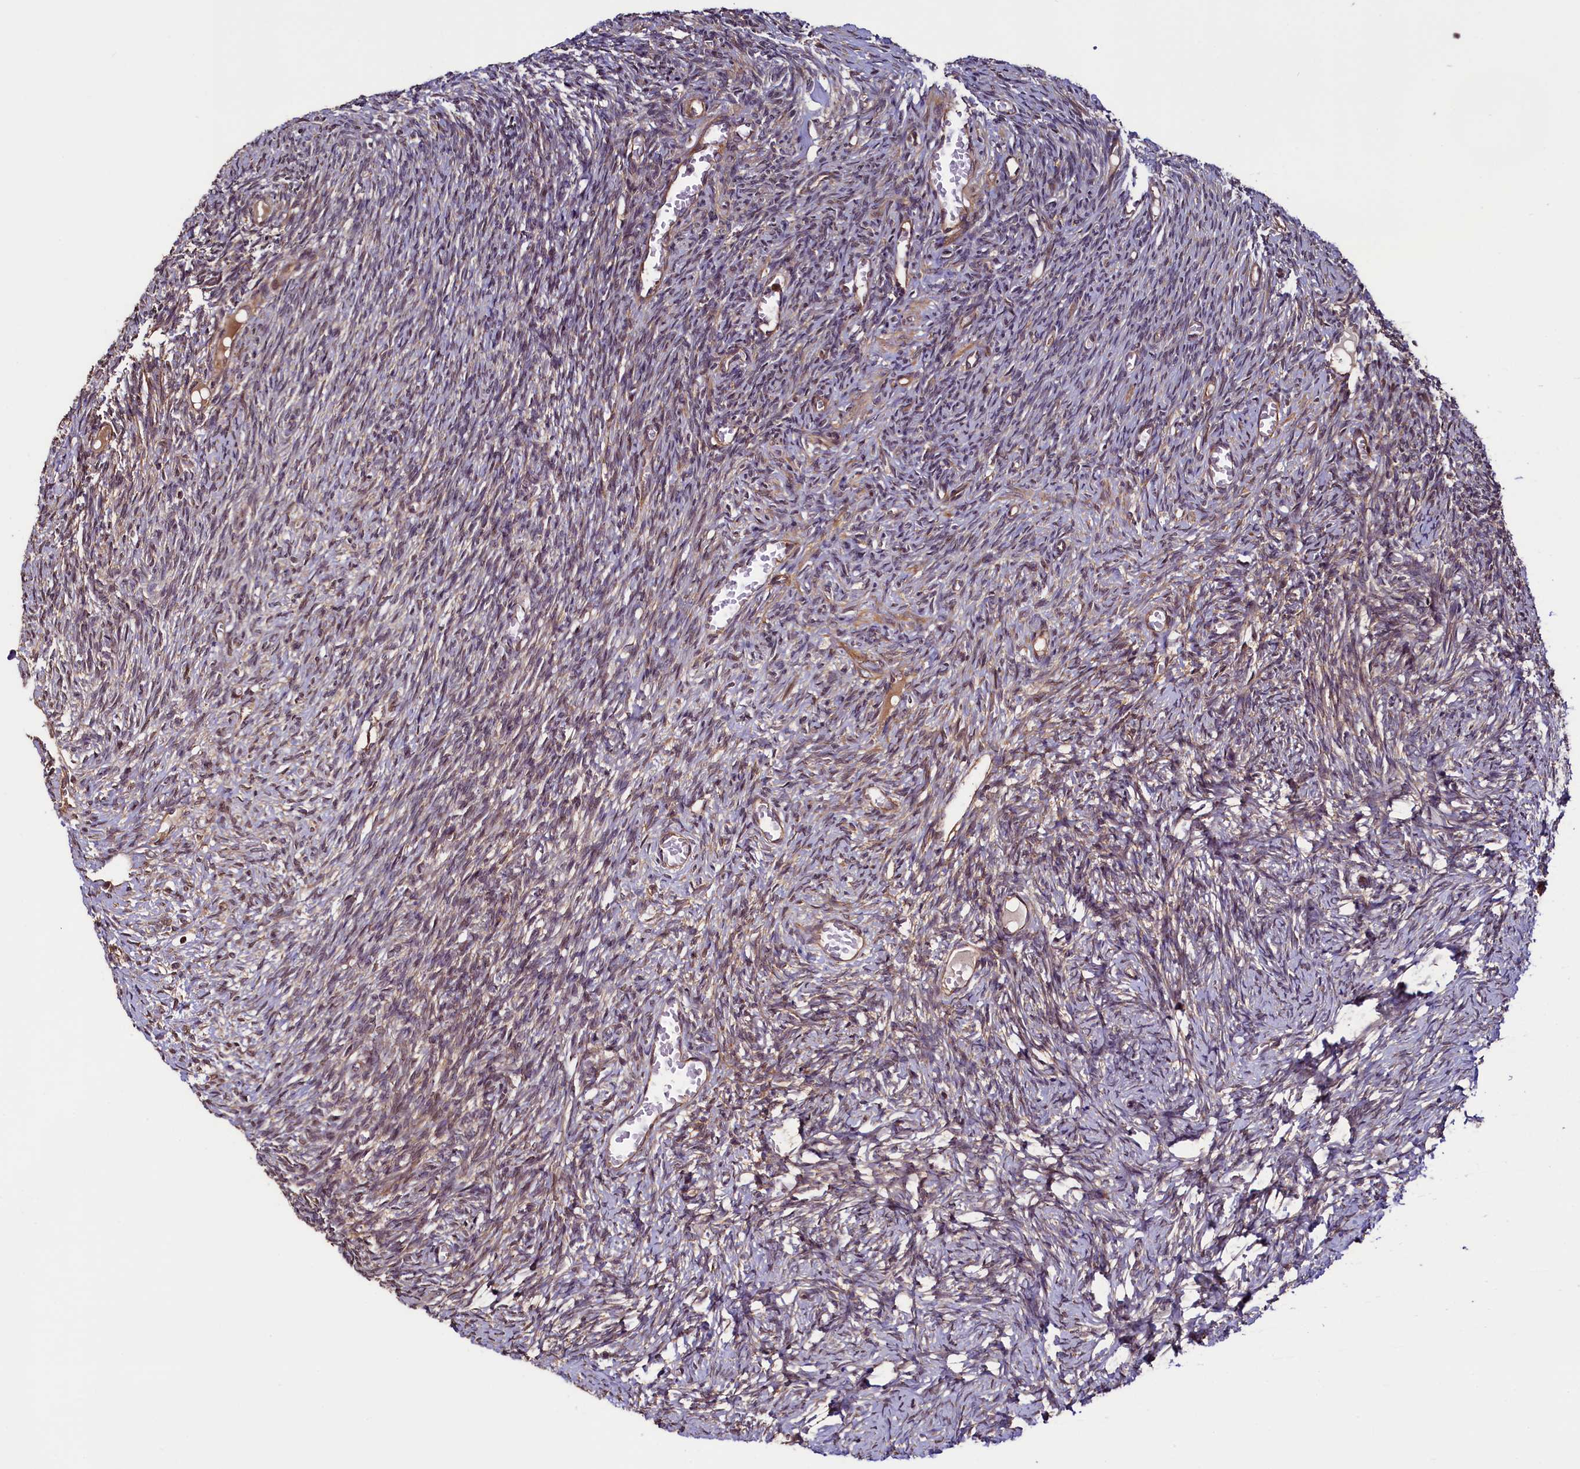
{"staining": {"intensity": "weak", "quantity": ">75%", "location": "cytoplasmic/membranous"}, "tissue": "ovary", "cell_type": "Ovarian stroma cells", "image_type": "normal", "snomed": [{"axis": "morphology", "description": "Normal tissue, NOS"}, {"axis": "topography", "description": "Ovary"}], "caption": "This photomicrograph displays immunohistochemistry (IHC) staining of unremarkable human ovary, with low weak cytoplasmic/membranous positivity in approximately >75% of ovarian stroma cells.", "gene": "RBFA", "patient": {"sex": "female", "age": 27}}